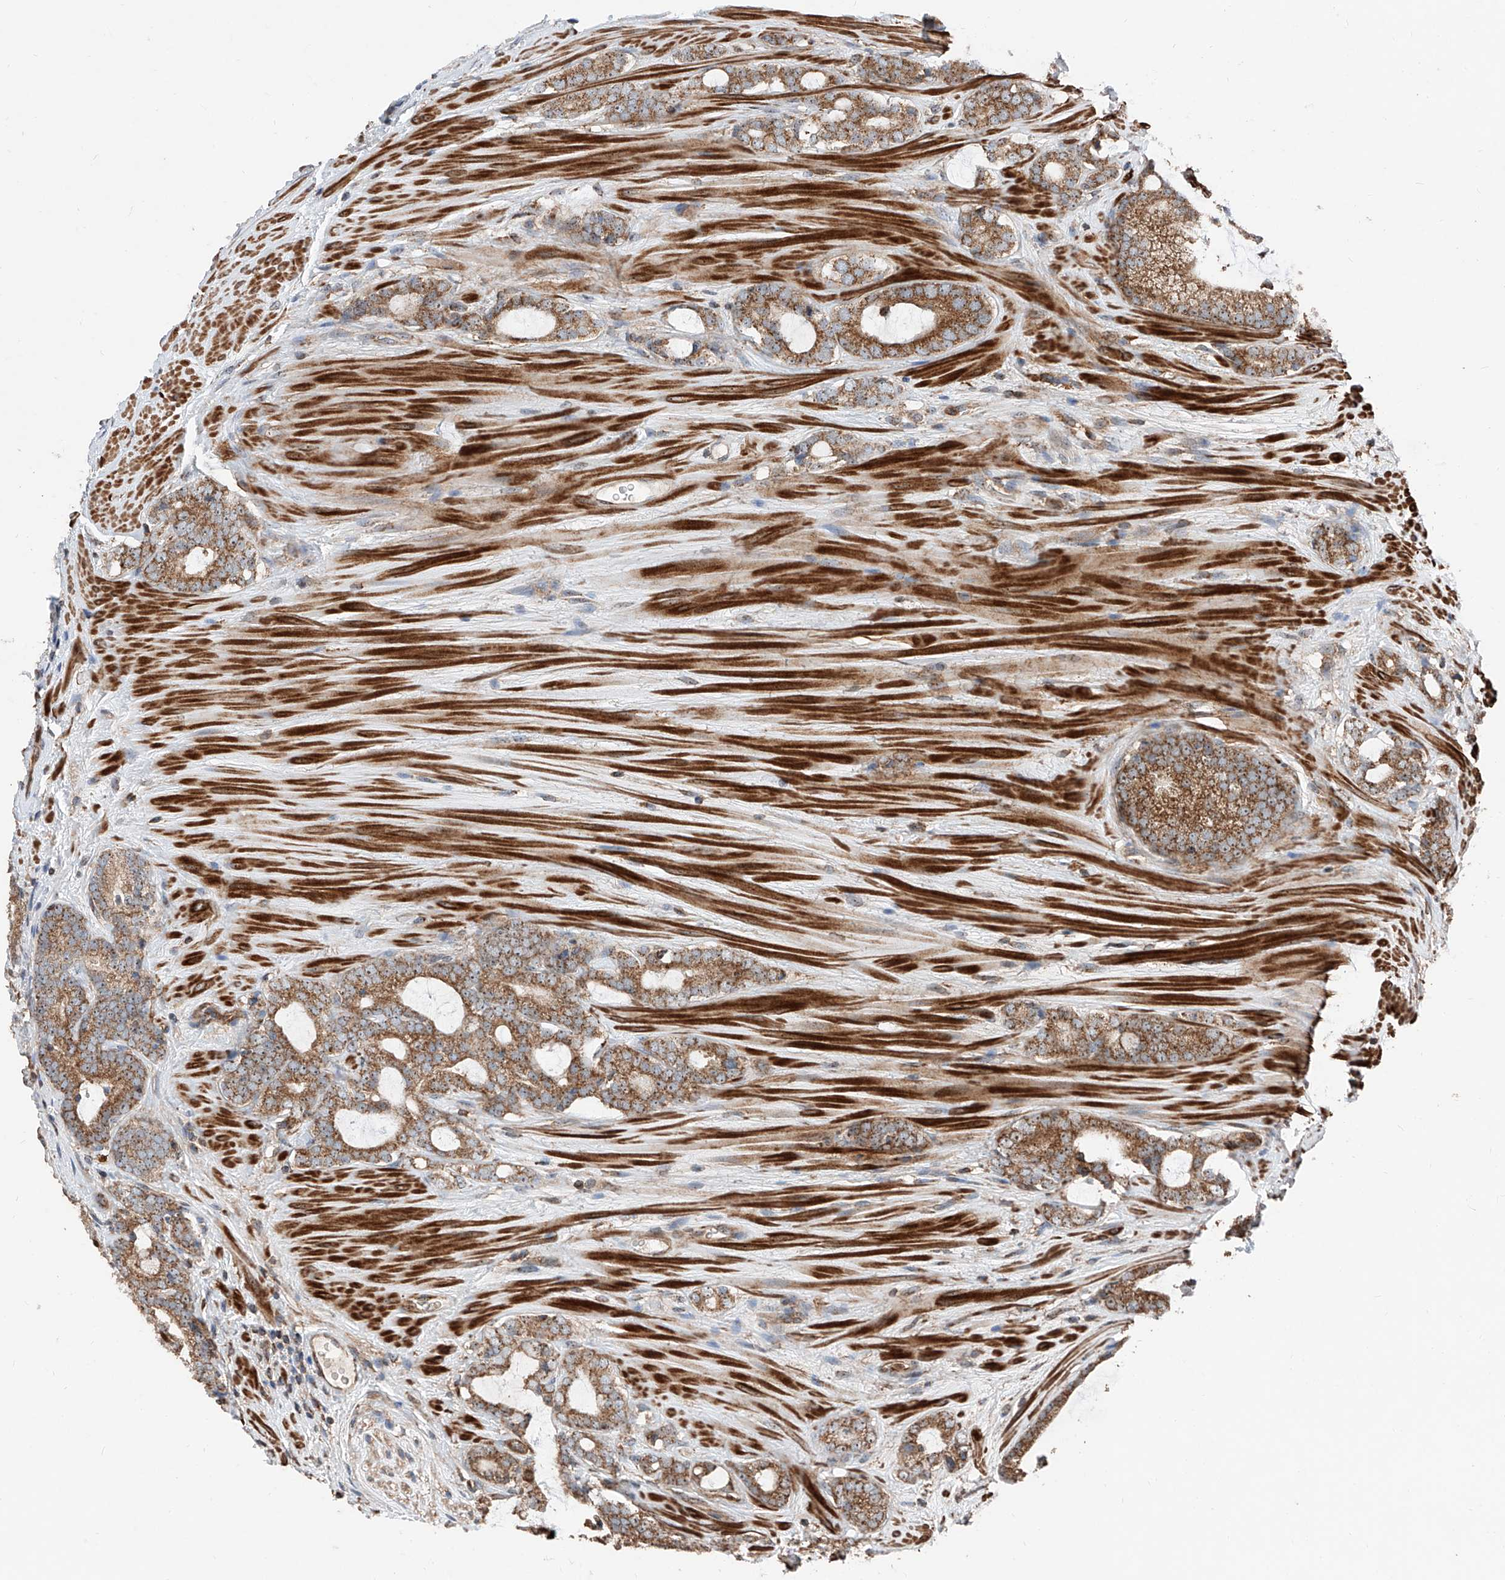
{"staining": {"intensity": "moderate", "quantity": ">75%", "location": "cytoplasmic/membranous"}, "tissue": "prostate cancer", "cell_type": "Tumor cells", "image_type": "cancer", "snomed": [{"axis": "morphology", "description": "Adenocarcinoma, High grade"}, {"axis": "topography", "description": "Prostate"}], "caption": "IHC micrograph of neoplastic tissue: prostate cancer (high-grade adenocarcinoma) stained using immunohistochemistry shows medium levels of moderate protein expression localized specifically in the cytoplasmic/membranous of tumor cells, appearing as a cytoplasmic/membranous brown color.", "gene": "PISD", "patient": {"sex": "male", "age": 63}}